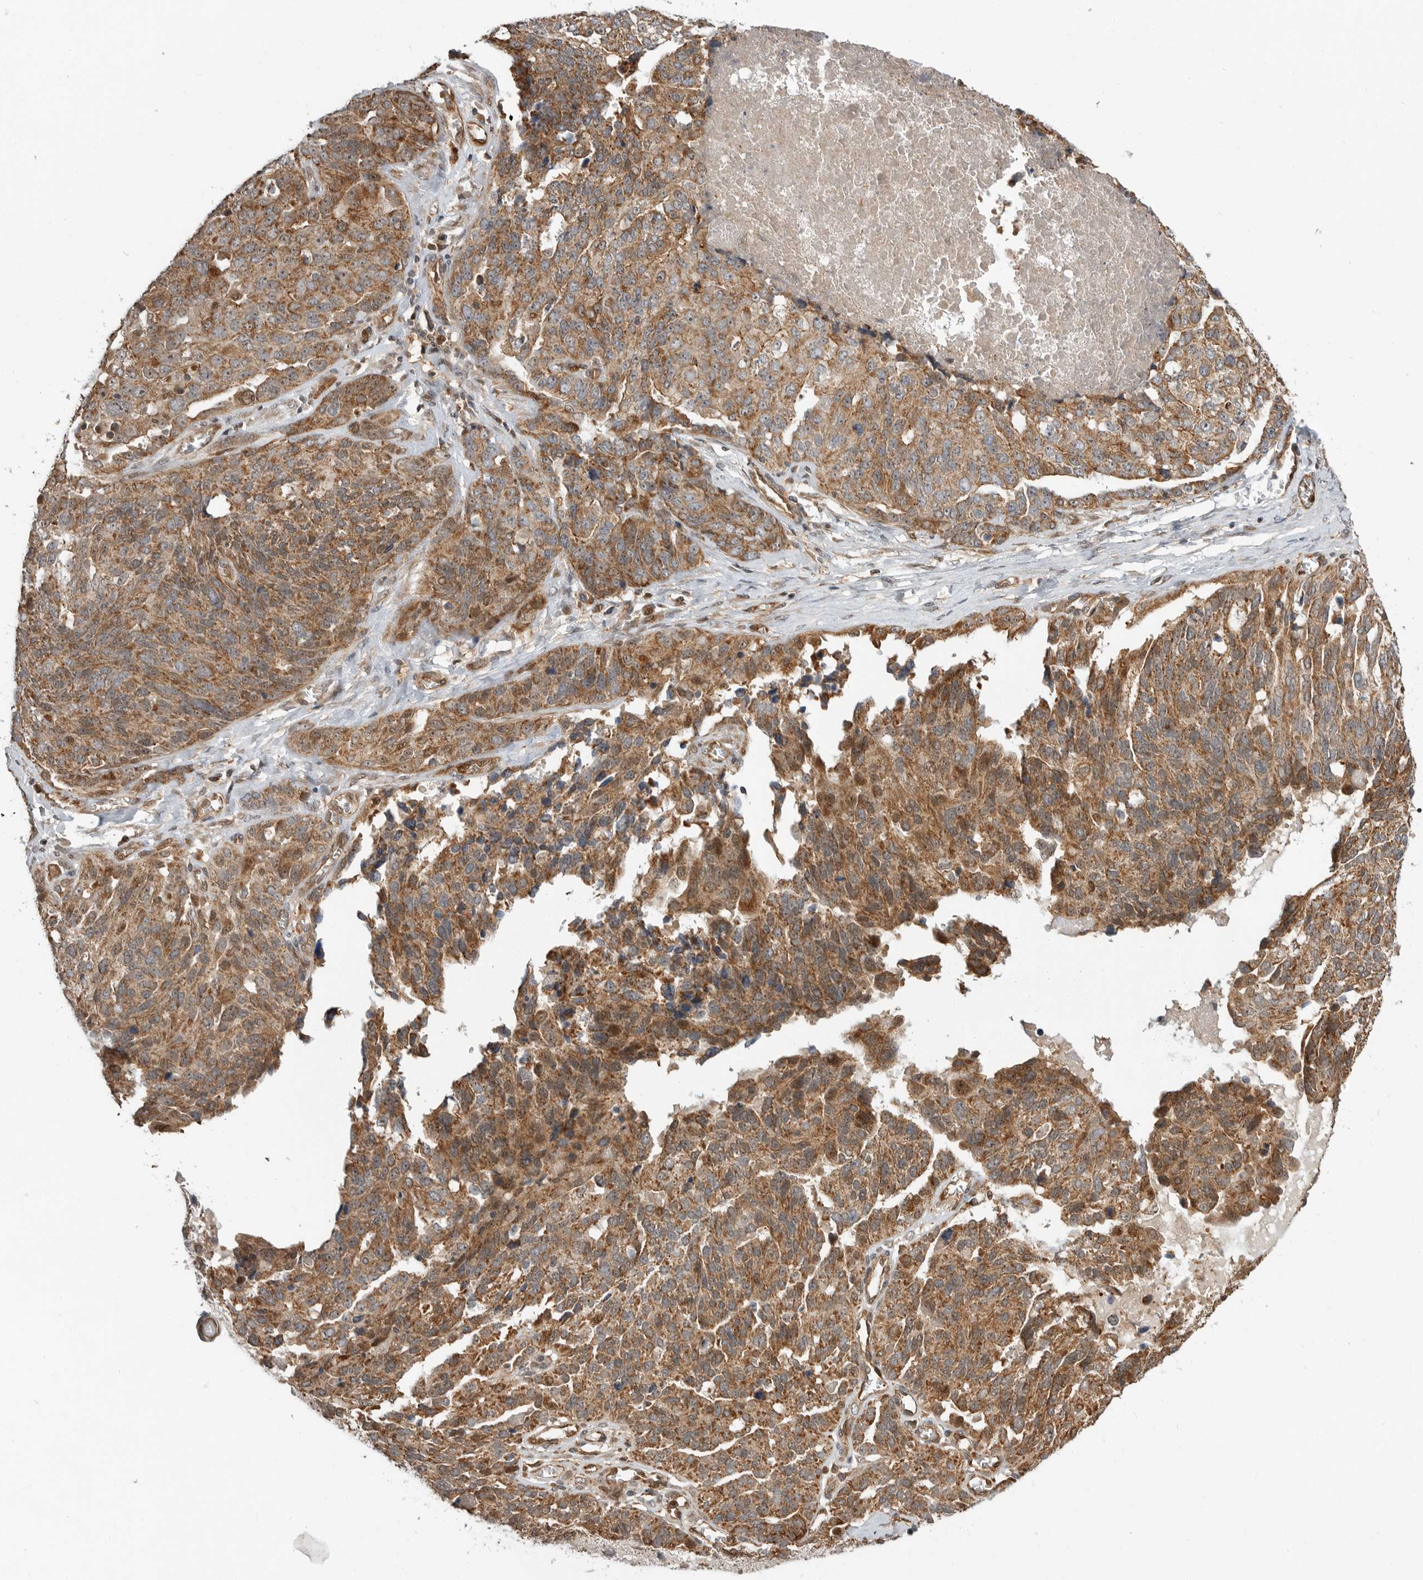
{"staining": {"intensity": "moderate", "quantity": ">75%", "location": "cytoplasmic/membranous"}, "tissue": "ovarian cancer", "cell_type": "Tumor cells", "image_type": "cancer", "snomed": [{"axis": "morphology", "description": "Cystadenocarcinoma, serous, NOS"}, {"axis": "topography", "description": "Ovary"}], "caption": "Moderate cytoplasmic/membranous protein positivity is present in about >75% of tumor cells in ovarian cancer (serous cystadenocarcinoma).", "gene": "STRAP", "patient": {"sex": "female", "age": 44}}